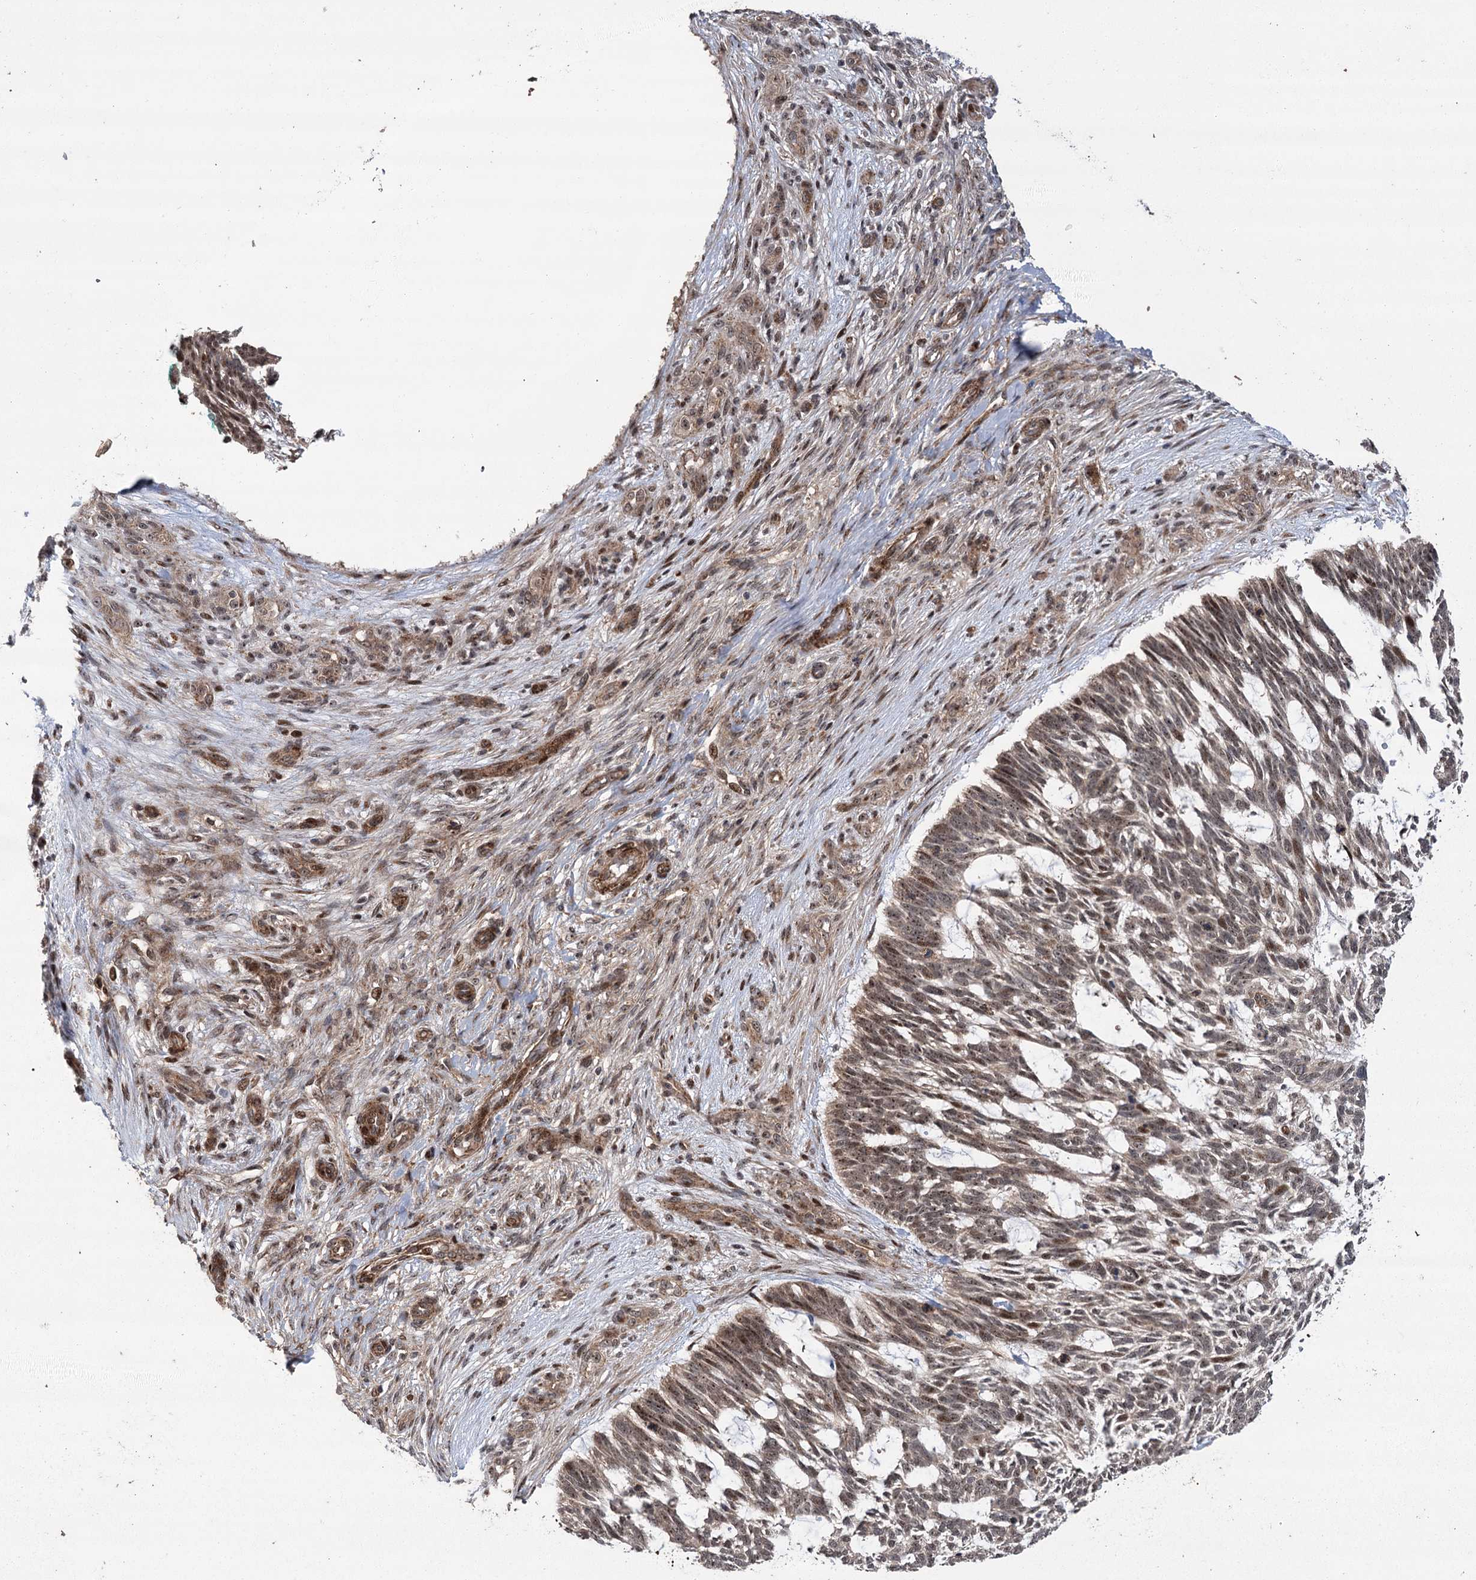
{"staining": {"intensity": "moderate", "quantity": ">75%", "location": "cytoplasmic/membranous,nuclear"}, "tissue": "skin cancer", "cell_type": "Tumor cells", "image_type": "cancer", "snomed": [{"axis": "morphology", "description": "Basal cell carcinoma"}, {"axis": "topography", "description": "Skin"}], "caption": "Brown immunohistochemical staining in skin cancer exhibits moderate cytoplasmic/membranous and nuclear expression in about >75% of tumor cells. The protein is shown in brown color, while the nuclei are stained blue.", "gene": "PARM1", "patient": {"sex": "male", "age": 88}}